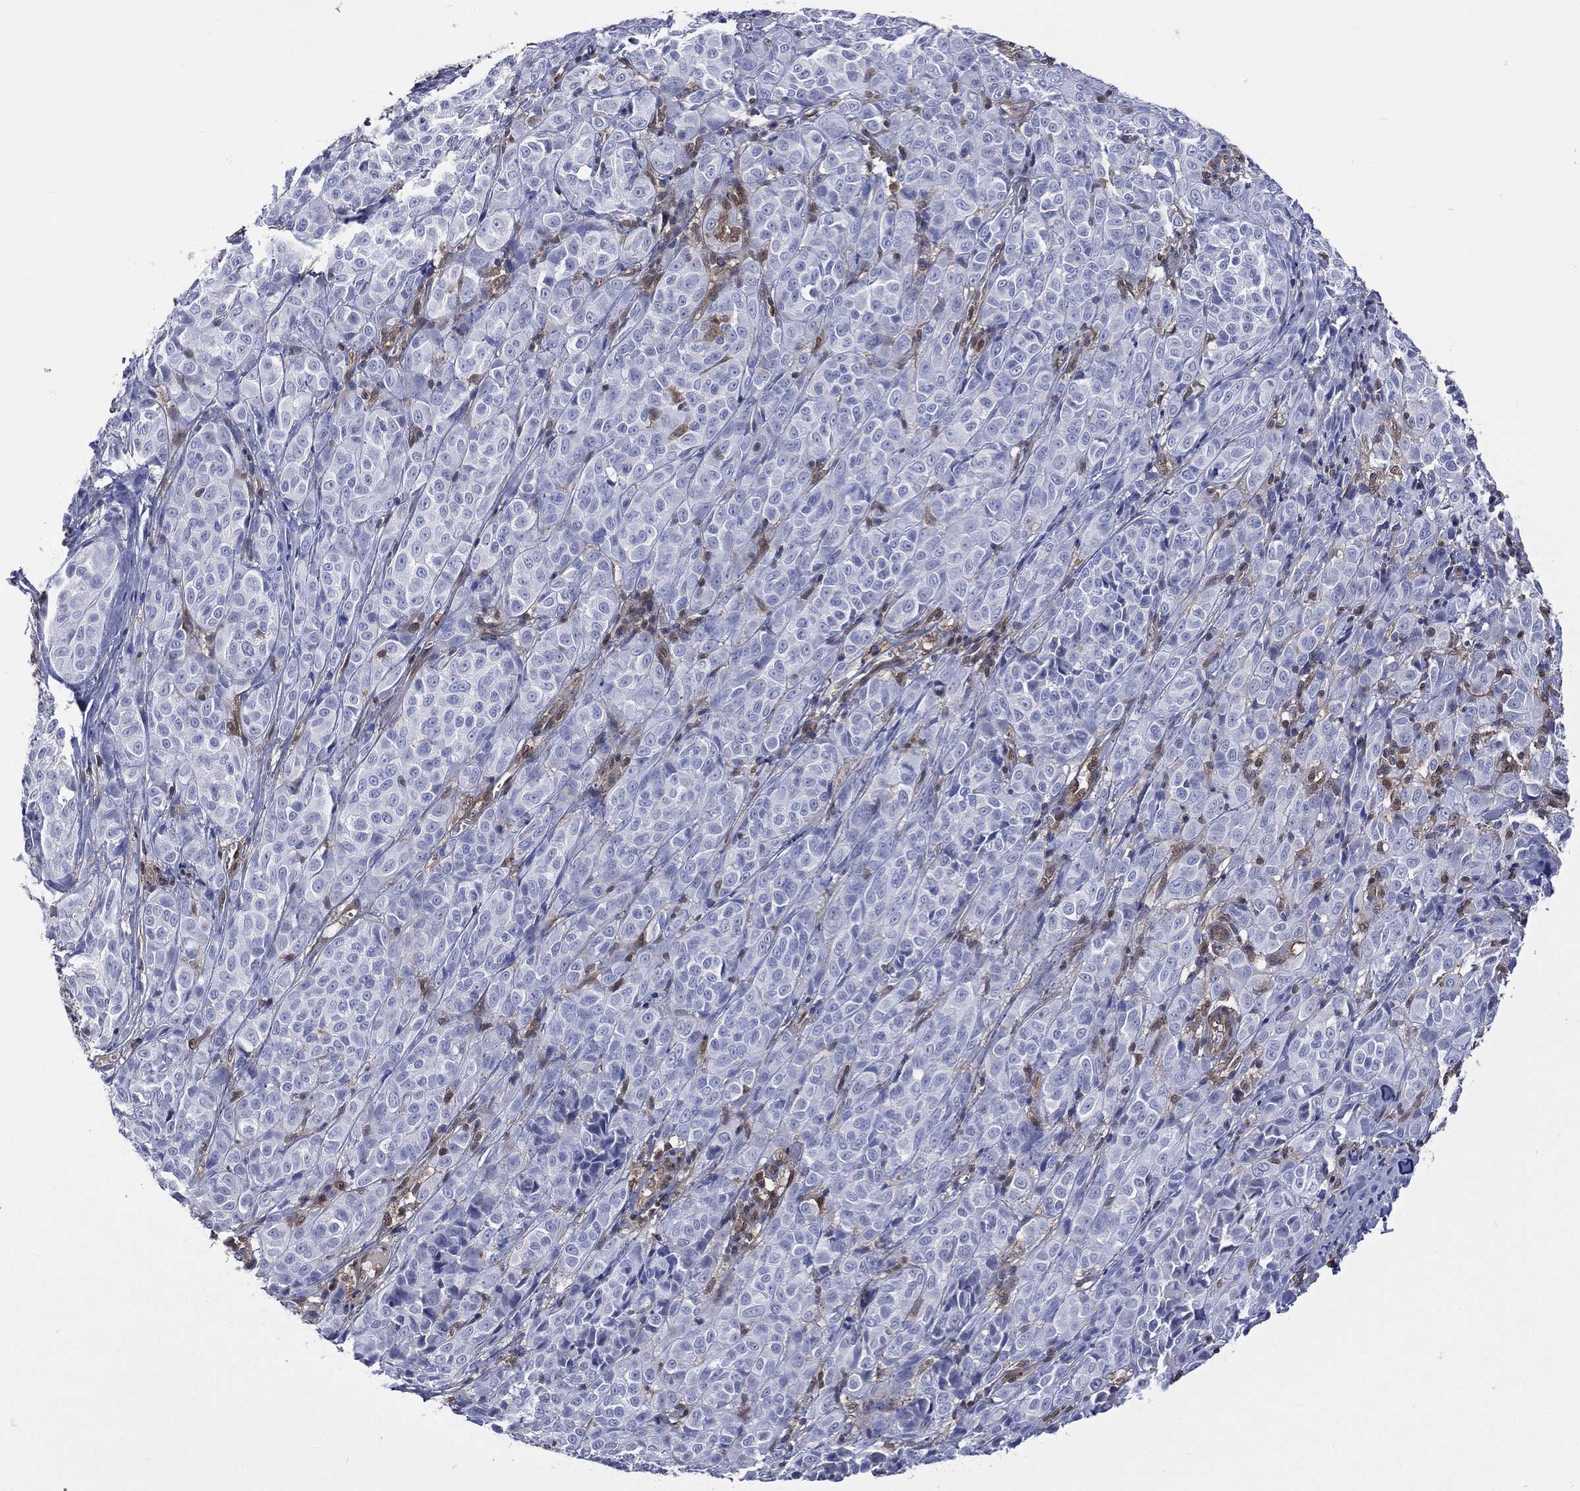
{"staining": {"intensity": "negative", "quantity": "none", "location": "none"}, "tissue": "melanoma", "cell_type": "Tumor cells", "image_type": "cancer", "snomed": [{"axis": "morphology", "description": "Malignant melanoma, NOS"}, {"axis": "topography", "description": "Skin"}], "caption": "Tumor cells are negative for protein expression in human melanoma. (DAB IHC, high magnification).", "gene": "MTAP", "patient": {"sex": "male", "age": 89}}